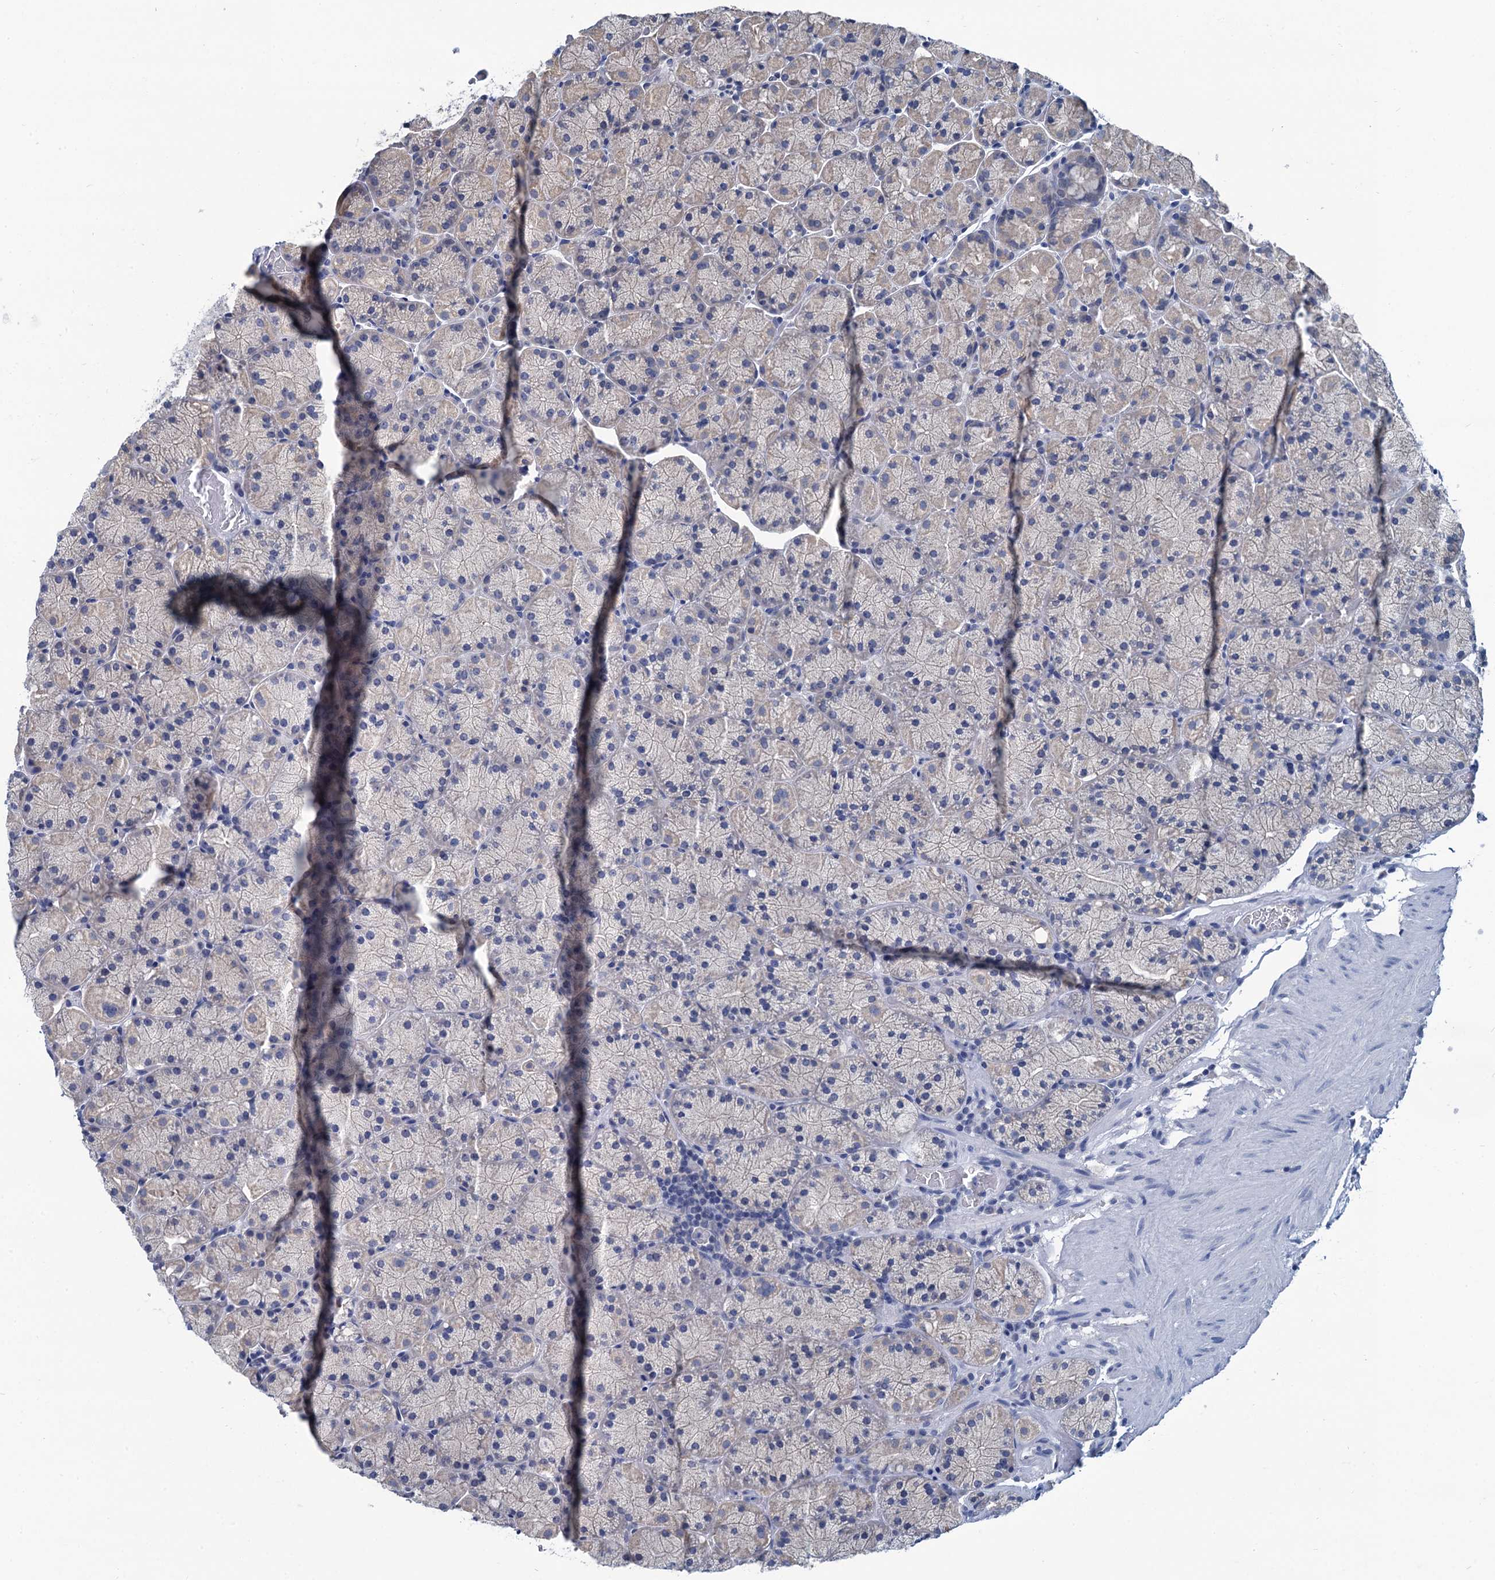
{"staining": {"intensity": "weak", "quantity": "<25%", "location": "cytoplasmic/membranous"}, "tissue": "stomach", "cell_type": "Glandular cells", "image_type": "normal", "snomed": [{"axis": "morphology", "description": "Normal tissue, NOS"}, {"axis": "topography", "description": "Stomach, upper"}, {"axis": "topography", "description": "Stomach, lower"}], "caption": "Immunohistochemistry (IHC) micrograph of benign stomach stained for a protein (brown), which exhibits no expression in glandular cells.", "gene": "MIOX", "patient": {"sex": "male", "age": 80}}